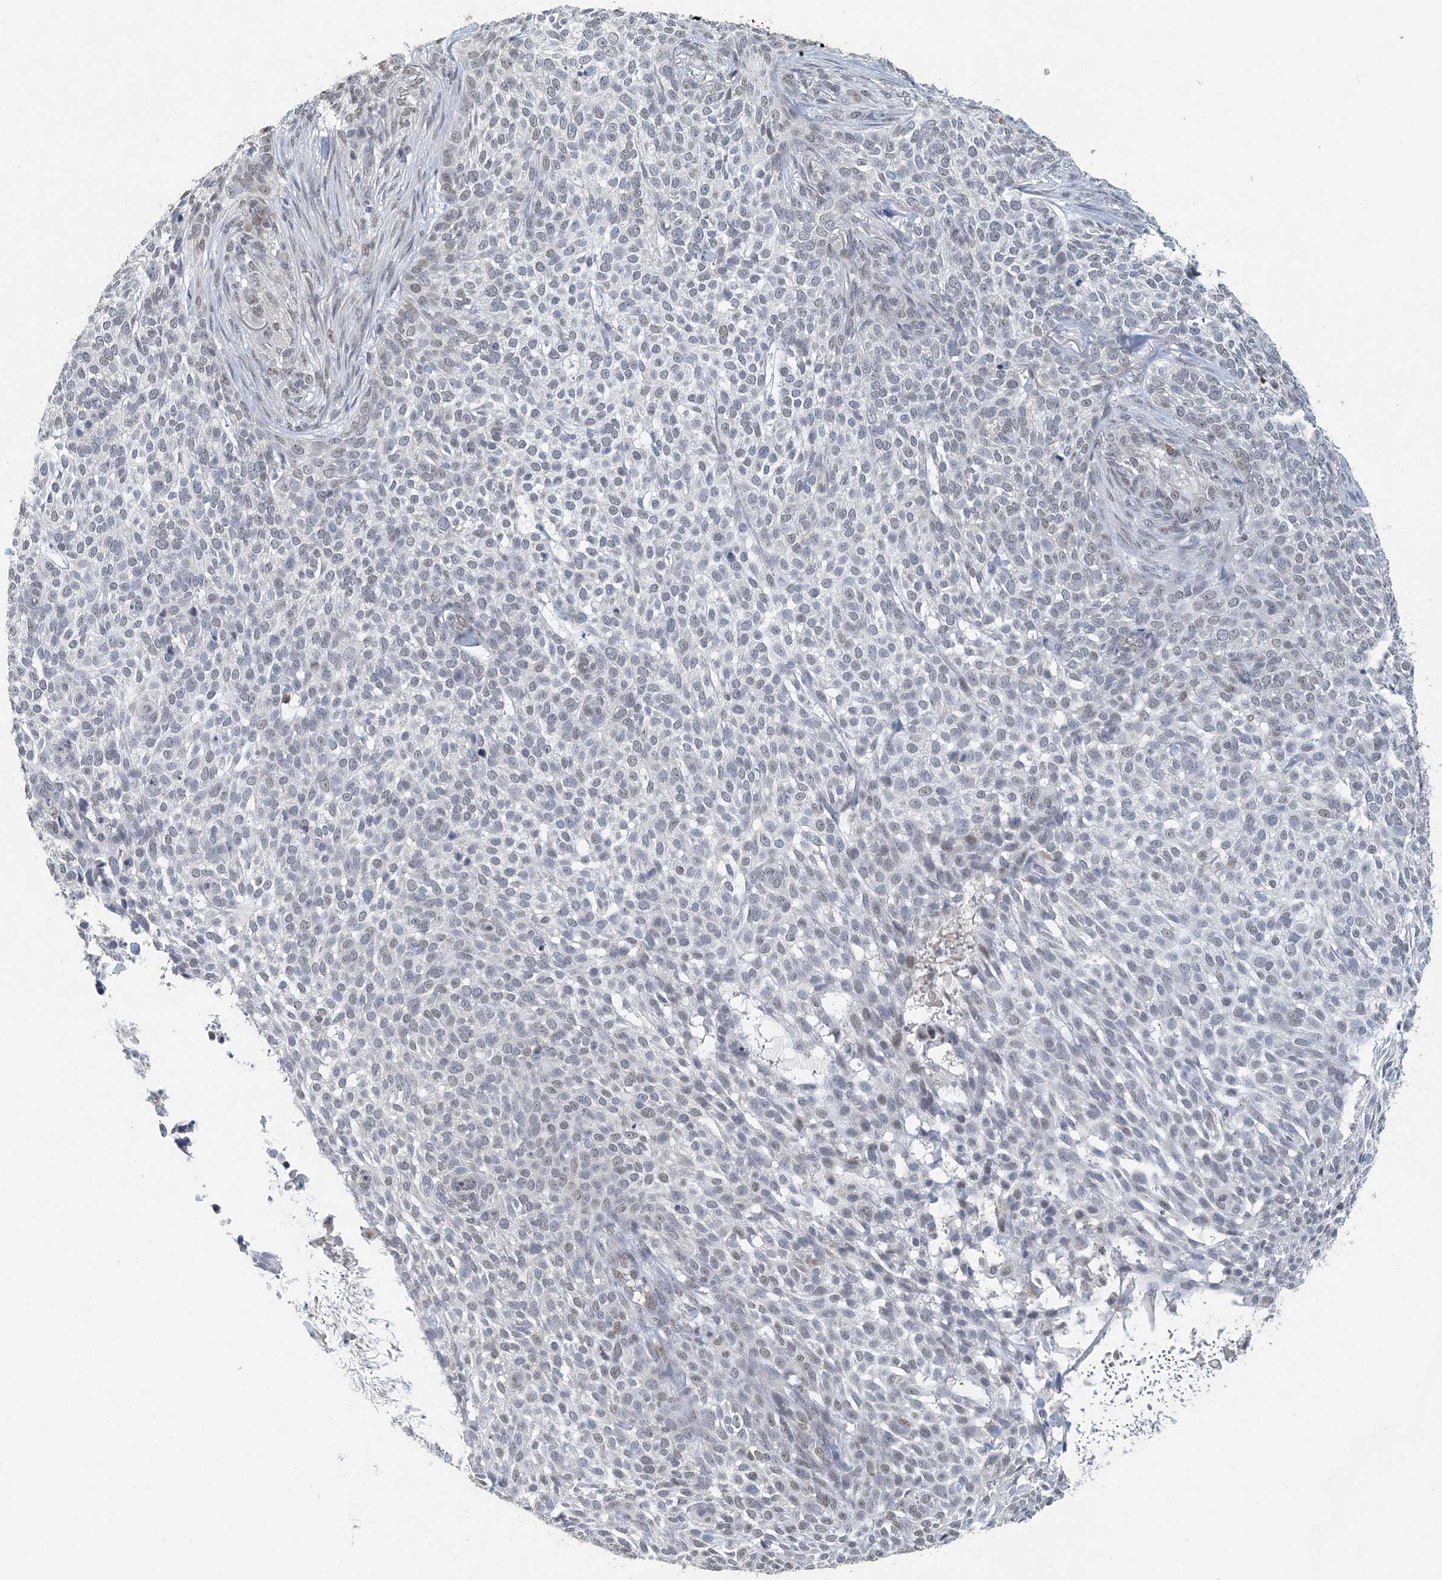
{"staining": {"intensity": "negative", "quantity": "none", "location": "none"}, "tissue": "skin cancer", "cell_type": "Tumor cells", "image_type": "cancer", "snomed": [{"axis": "morphology", "description": "Basal cell carcinoma"}, {"axis": "topography", "description": "Skin"}], "caption": "Immunohistochemical staining of skin cancer (basal cell carcinoma) displays no significant positivity in tumor cells.", "gene": "MBD2", "patient": {"sex": "female", "age": 64}}